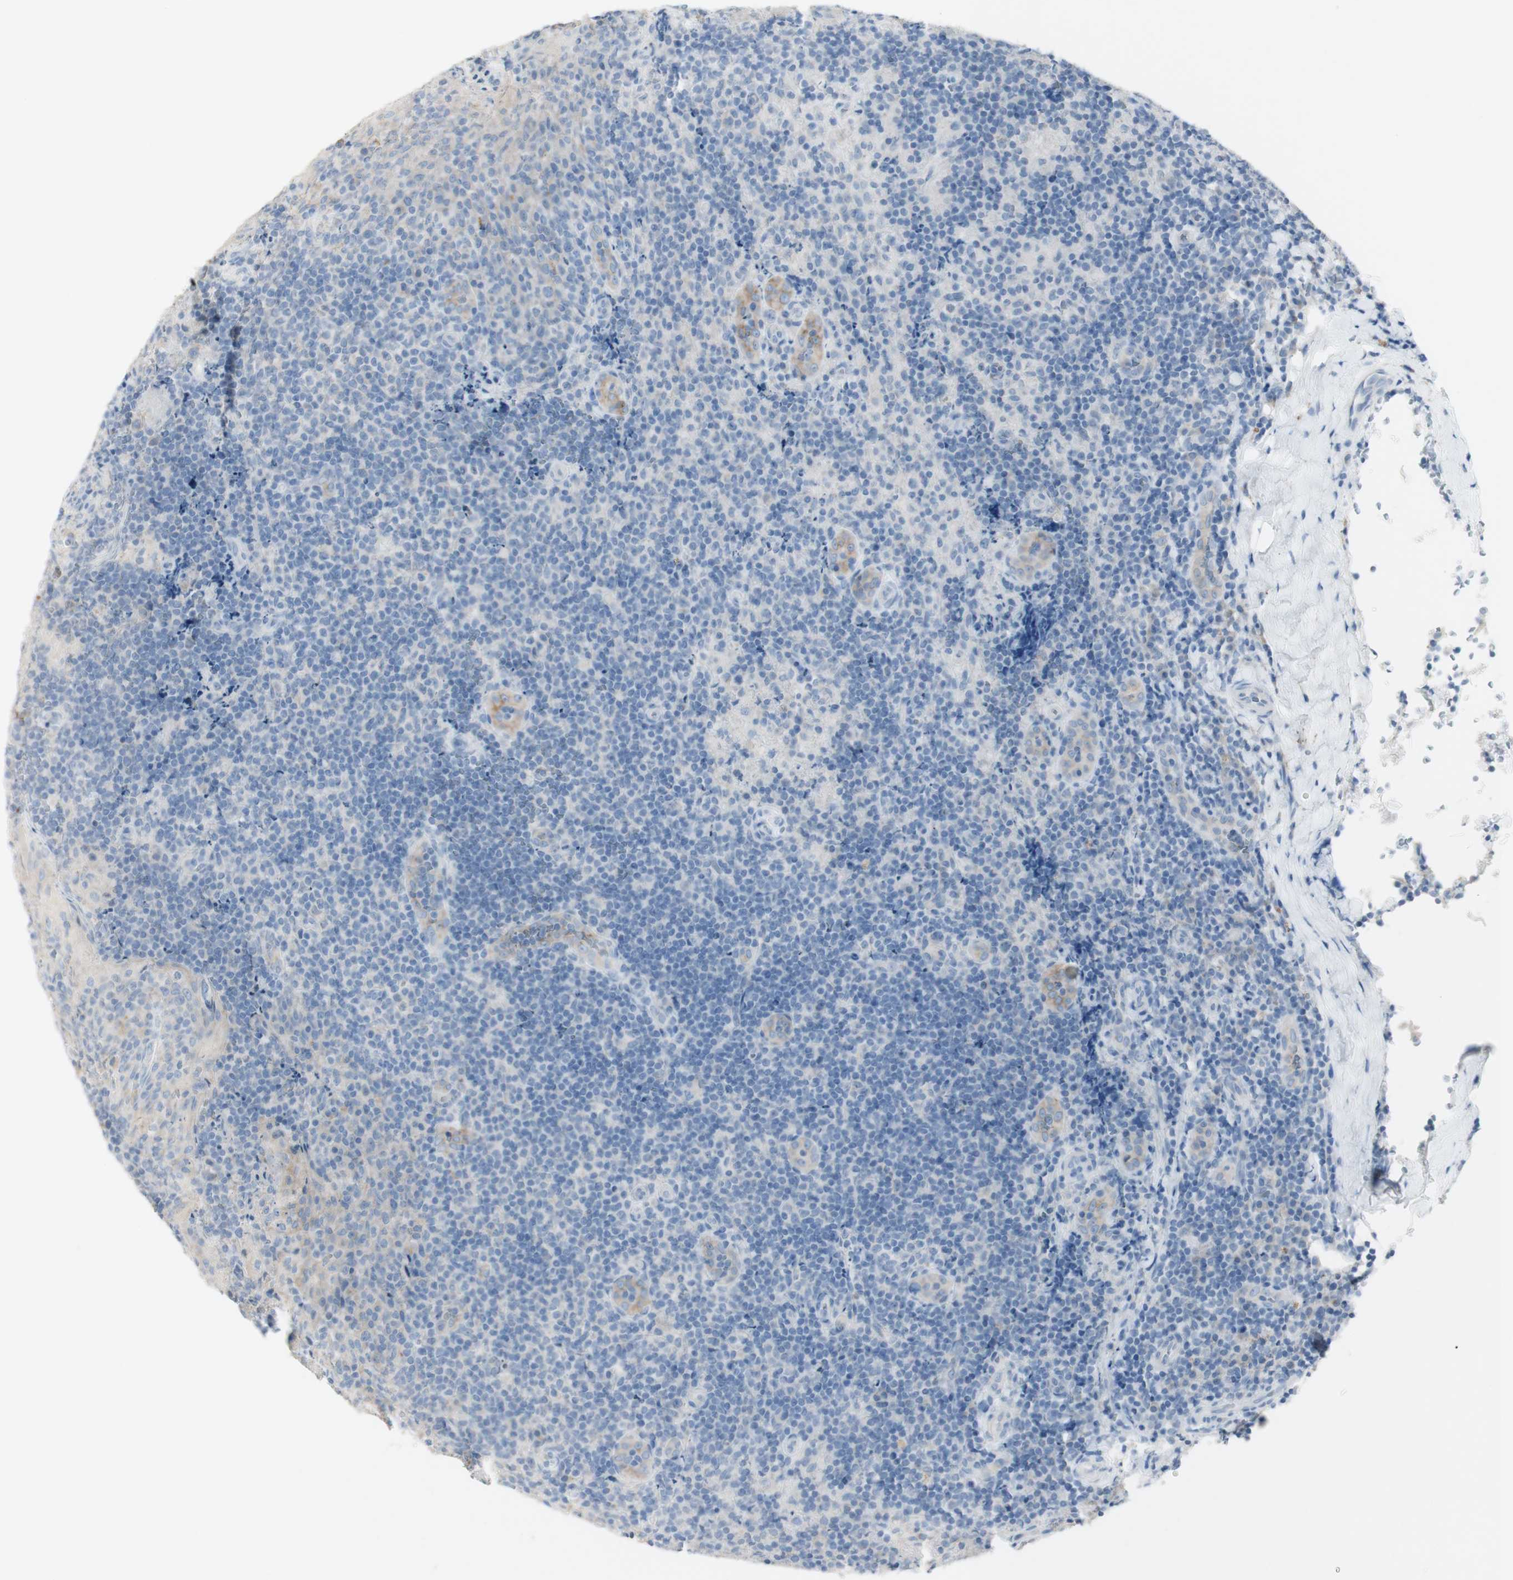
{"staining": {"intensity": "negative", "quantity": "none", "location": "none"}, "tissue": "tonsil", "cell_type": "Germinal center cells", "image_type": "normal", "snomed": [{"axis": "morphology", "description": "Normal tissue, NOS"}, {"axis": "topography", "description": "Tonsil"}], "caption": "Tonsil stained for a protein using immunohistochemistry exhibits no staining germinal center cells.", "gene": "ART3", "patient": {"sex": "male", "age": 17}}